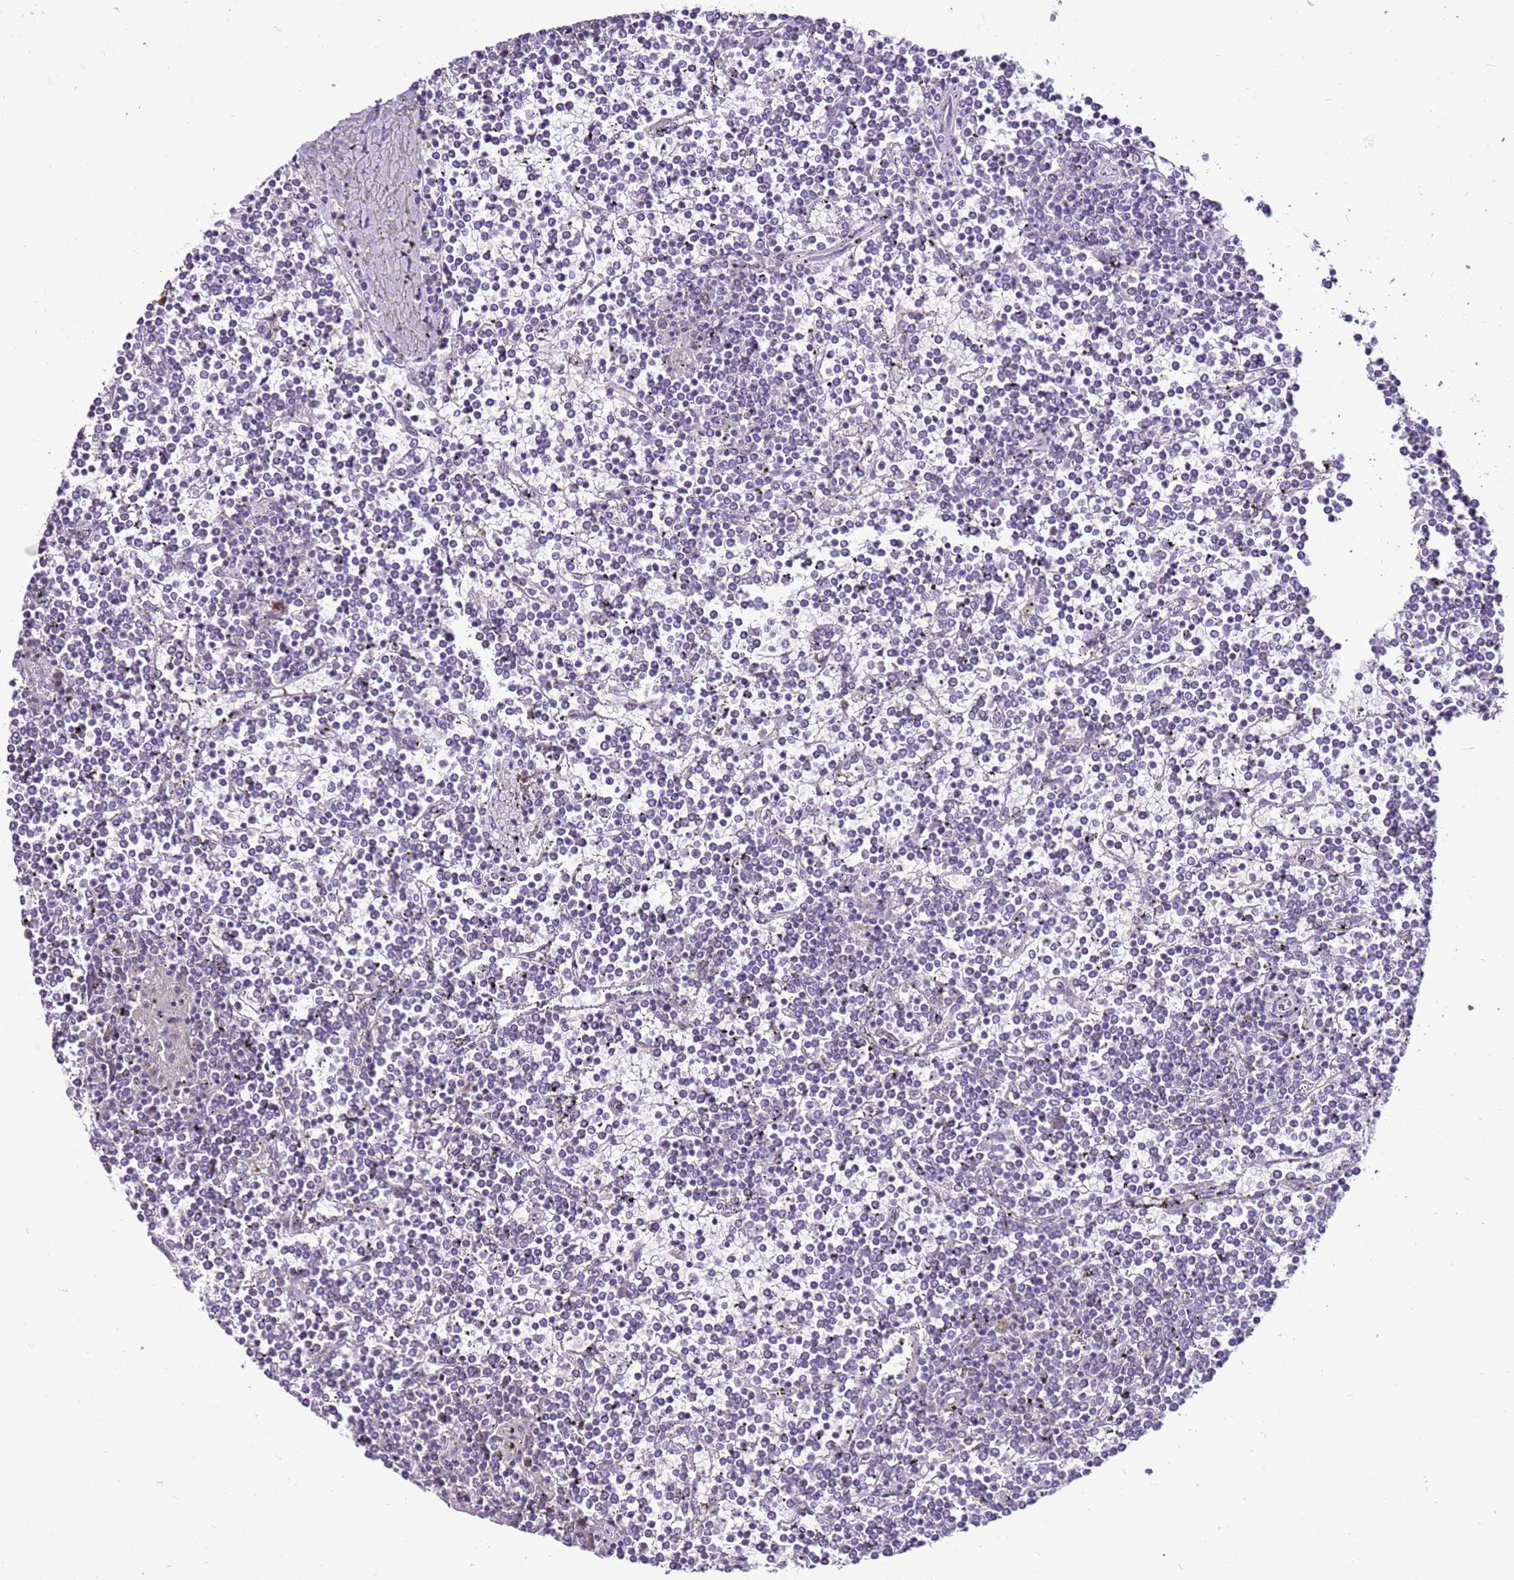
{"staining": {"intensity": "negative", "quantity": "none", "location": "none"}, "tissue": "lymphoma", "cell_type": "Tumor cells", "image_type": "cancer", "snomed": [{"axis": "morphology", "description": "Malignant lymphoma, non-Hodgkin's type, Low grade"}, {"axis": "topography", "description": "Spleen"}], "caption": "There is no significant positivity in tumor cells of low-grade malignant lymphoma, non-Hodgkin's type. (DAB (3,3'-diaminobenzidine) immunohistochemistry (IHC) visualized using brightfield microscopy, high magnification).", "gene": "SLC38A5", "patient": {"sex": "female", "age": 19}}